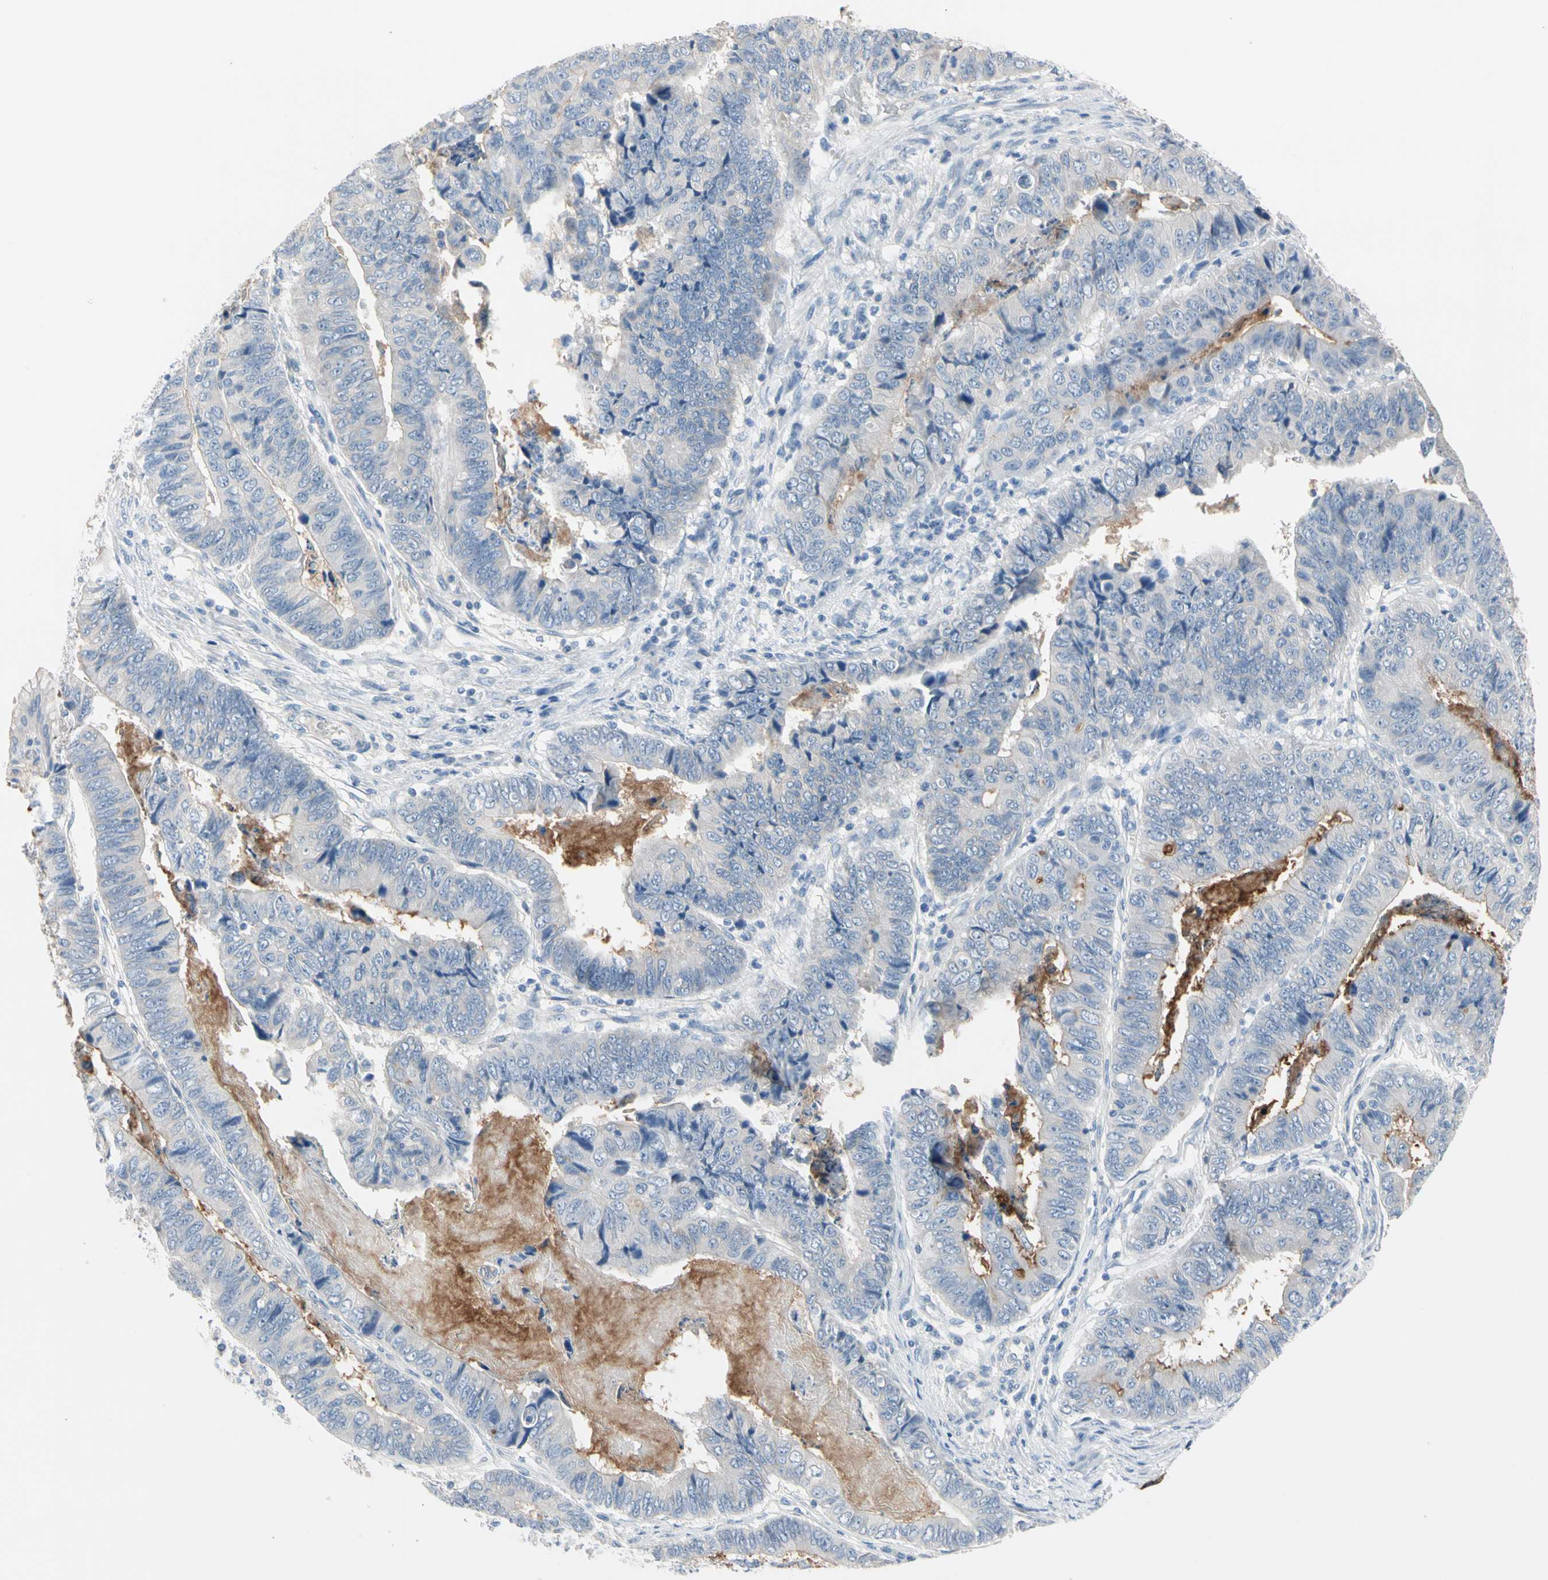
{"staining": {"intensity": "negative", "quantity": "none", "location": "none"}, "tissue": "stomach cancer", "cell_type": "Tumor cells", "image_type": "cancer", "snomed": [{"axis": "morphology", "description": "Adenocarcinoma, NOS"}, {"axis": "topography", "description": "Stomach, lower"}], "caption": "There is no significant staining in tumor cells of stomach cancer. (IHC, brightfield microscopy, high magnification).", "gene": "MARK1", "patient": {"sex": "male", "age": 77}}